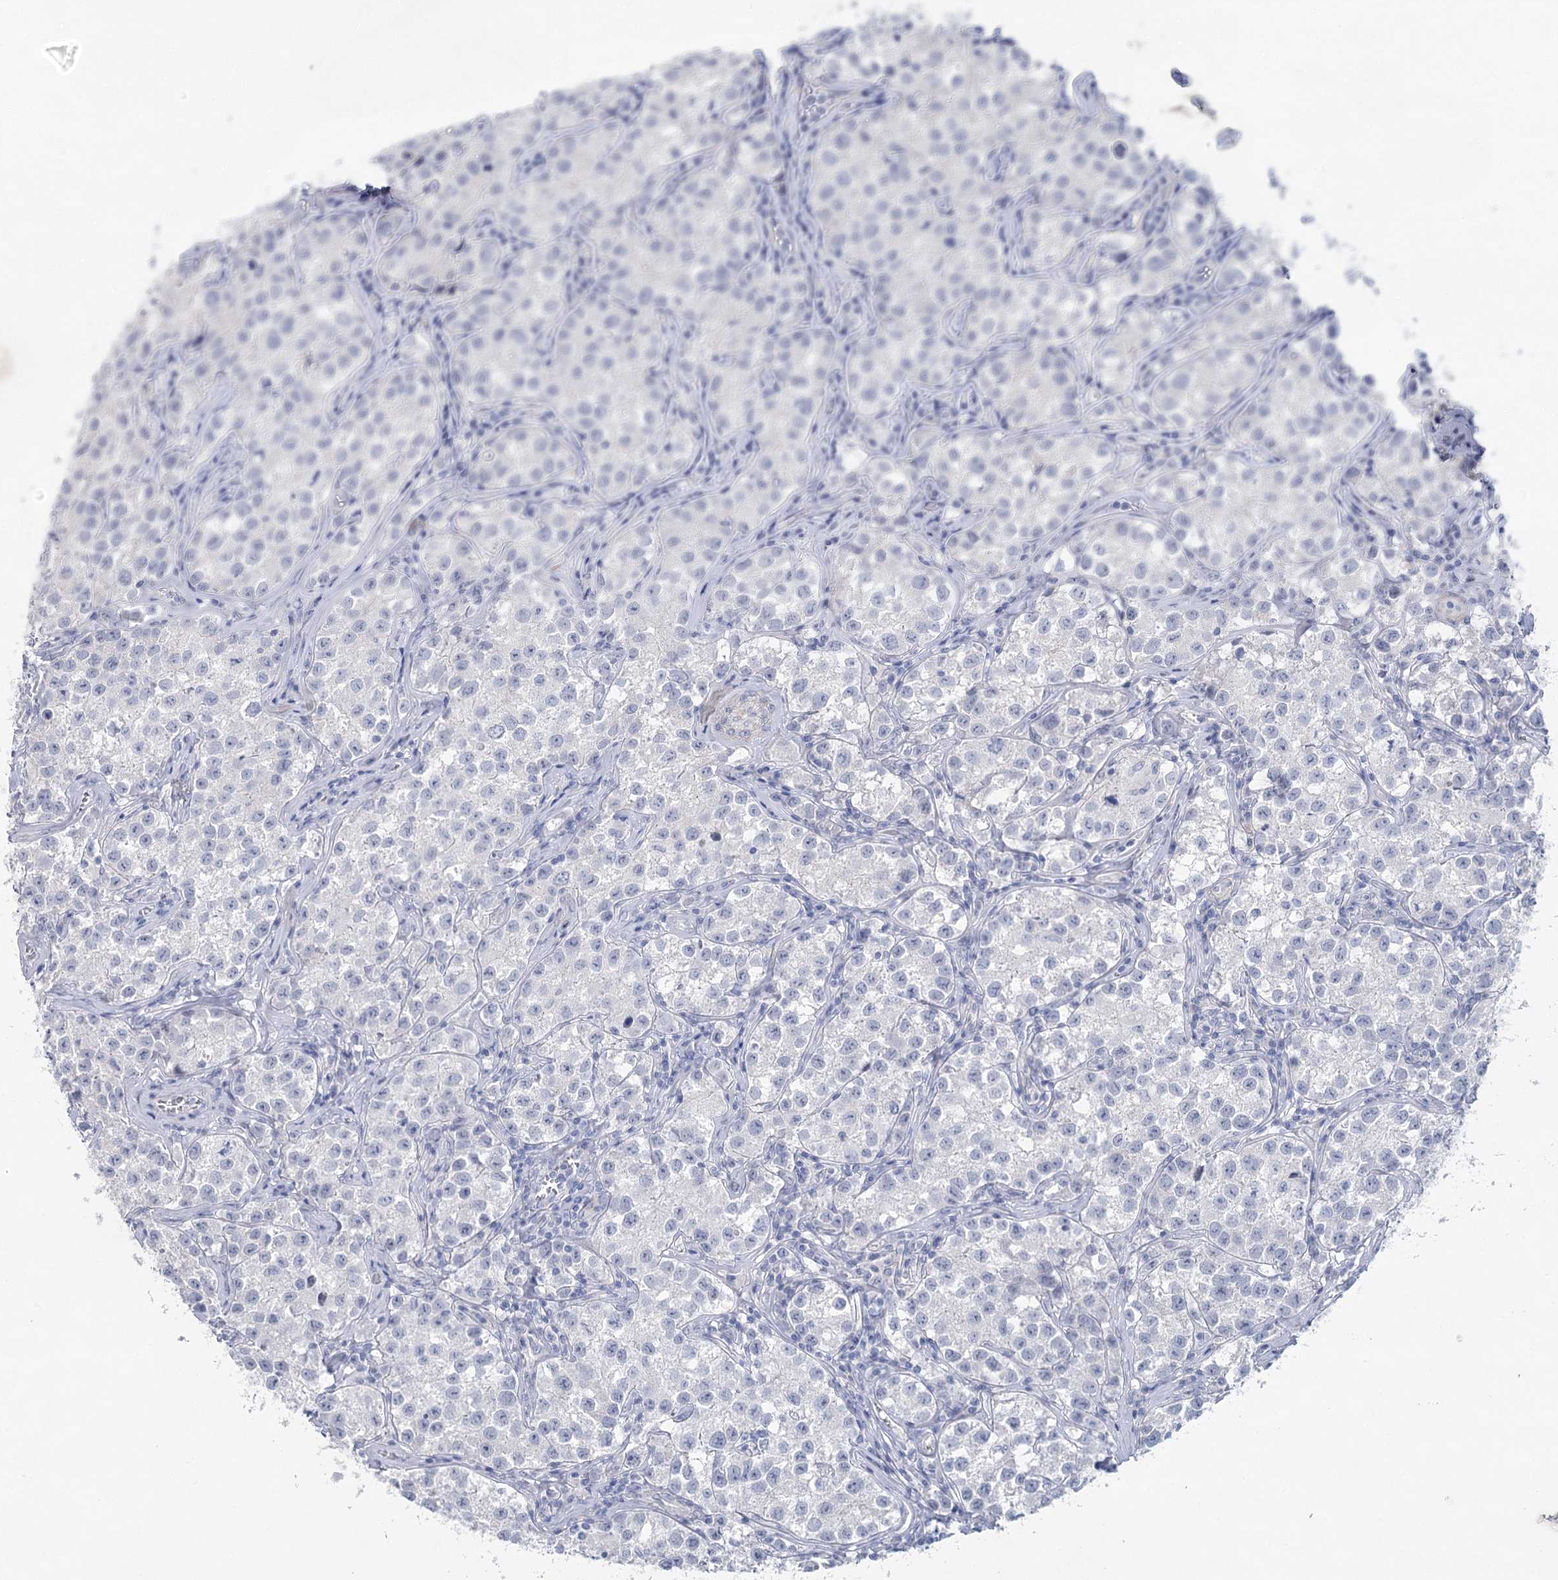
{"staining": {"intensity": "negative", "quantity": "none", "location": "none"}, "tissue": "testis cancer", "cell_type": "Tumor cells", "image_type": "cancer", "snomed": [{"axis": "morphology", "description": "Seminoma, NOS"}, {"axis": "morphology", "description": "Carcinoma, Embryonal, NOS"}, {"axis": "topography", "description": "Testis"}], "caption": "Micrograph shows no significant protein expression in tumor cells of testis seminoma.", "gene": "CCDC88A", "patient": {"sex": "male", "age": 43}}